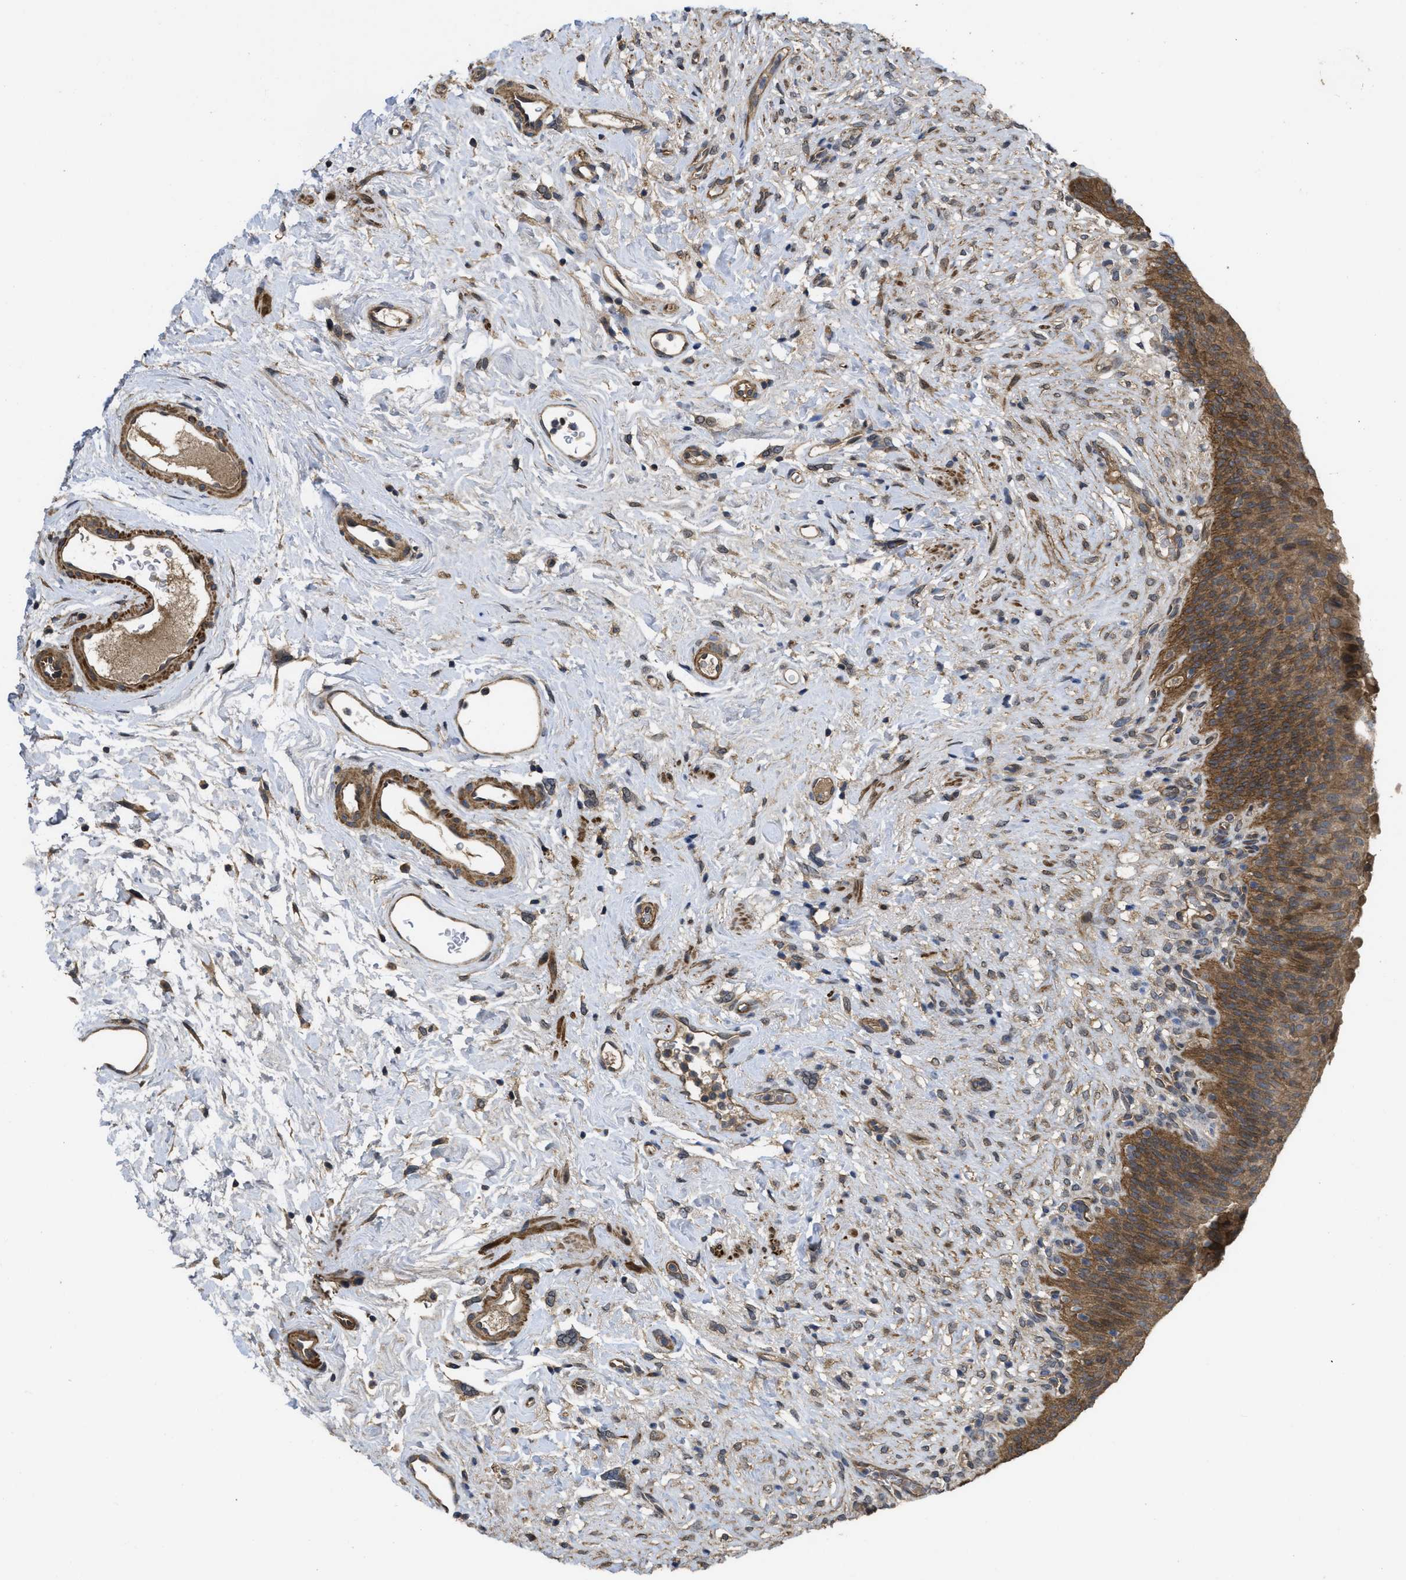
{"staining": {"intensity": "strong", "quantity": ">75%", "location": "cytoplasmic/membranous"}, "tissue": "urinary bladder", "cell_type": "Urothelial cells", "image_type": "normal", "snomed": [{"axis": "morphology", "description": "Normal tissue, NOS"}, {"axis": "topography", "description": "Urinary bladder"}], "caption": "Strong cytoplasmic/membranous expression is appreciated in about >75% of urothelial cells in unremarkable urinary bladder. The staining was performed using DAB, with brown indicating positive protein expression. Nuclei are stained blue with hematoxylin.", "gene": "FZD6", "patient": {"sex": "female", "age": 79}}